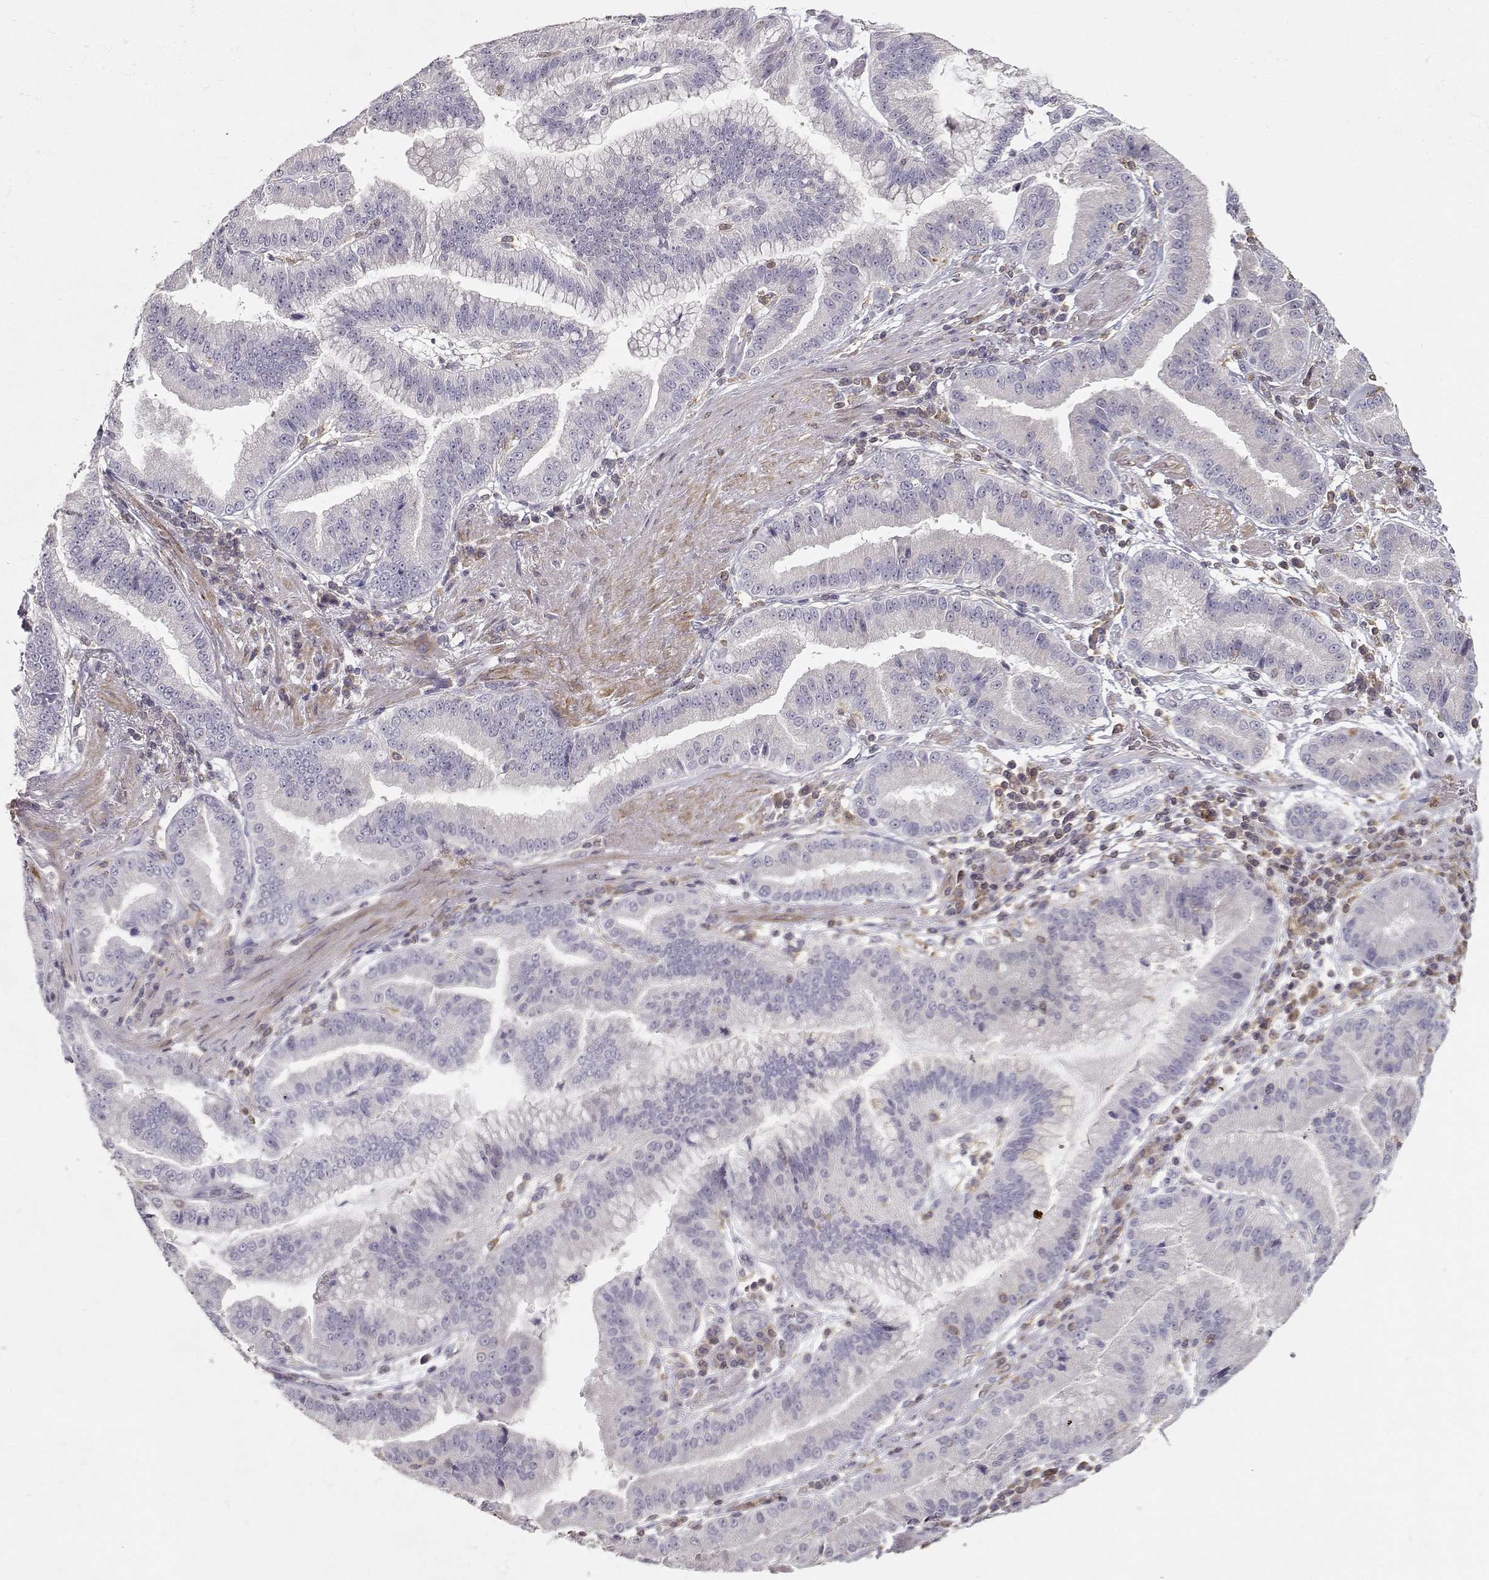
{"staining": {"intensity": "negative", "quantity": "none", "location": "none"}, "tissue": "stomach cancer", "cell_type": "Tumor cells", "image_type": "cancer", "snomed": [{"axis": "morphology", "description": "Adenocarcinoma, NOS"}, {"axis": "topography", "description": "Stomach"}], "caption": "Tumor cells show no significant positivity in adenocarcinoma (stomach). Nuclei are stained in blue.", "gene": "VAV1", "patient": {"sex": "male", "age": 83}}